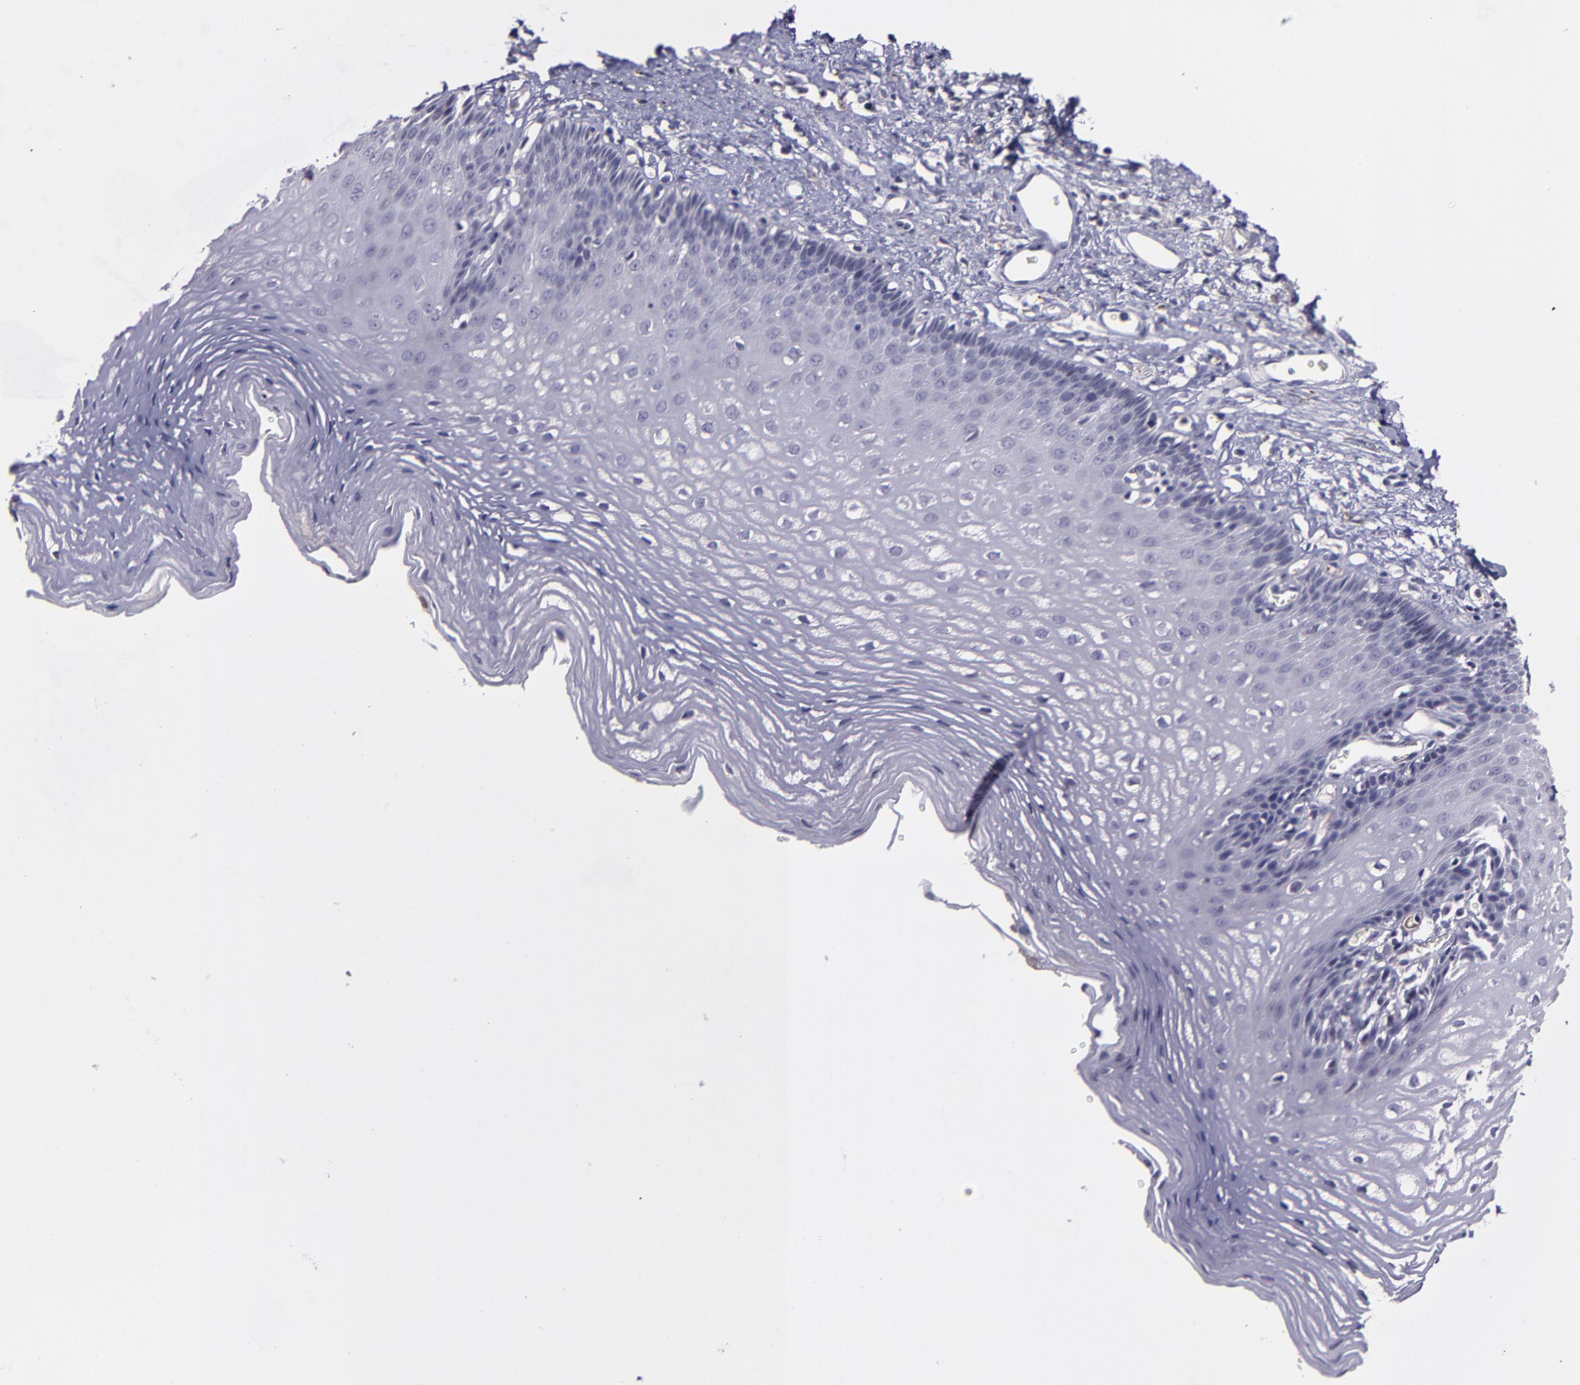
{"staining": {"intensity": "negative", "quantity": "none", "location": "none"}, "tissue": "esophagus", "cell_type": "Squamous epithelial cells", "image_type": "normal", "snomed": [{"axis": "morphology", "description": "Normal tissue, NOS"}, {"axis": "topography", "description": "Esophagus"}], "caption": "Squamous epithelial cells are negative for brown protein staining in unremarkable esophagus. The staining is performed using DAB brown chromogen with nuclei counter-stained in using hematoxylin.", "gene": "MASP1", "patient": {"sex": "female", "age": 70}}